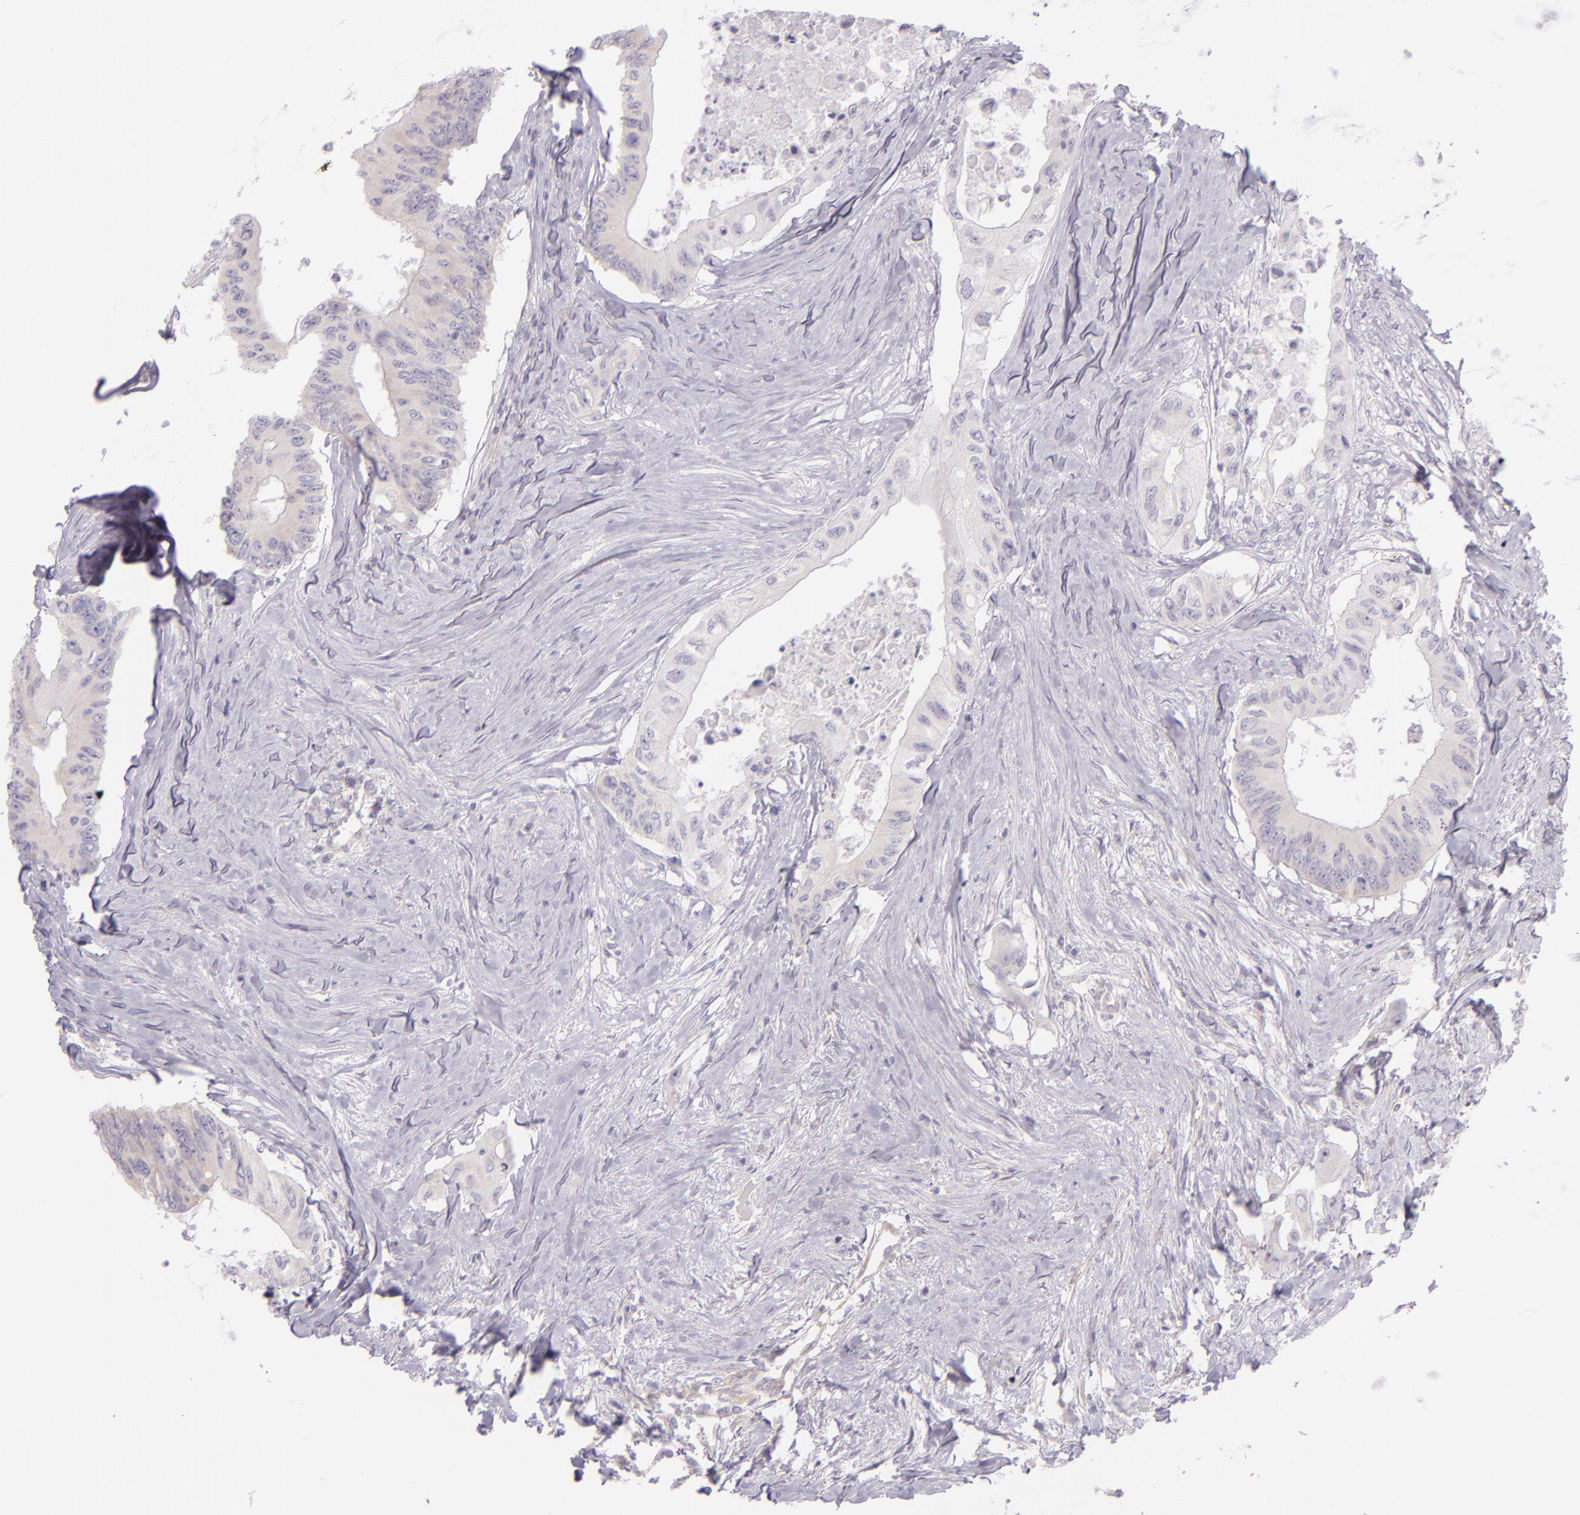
{"staining": {"intensity": "weak", "quantity": ">75%", "location": "cytoplasmic/membranous"}, "tissue": "colorectal cancer", "cell_type": "Tumor cells", "image_type": "cancer", "snomed": [{"axis": "morphology", "description": "Adenocarcinoma, NOS"}, {"axis": "topography", "description": "Colon"}], "caption": "Tumor cells show weak cytoplasmic/membranous positivity in about >75% of cells in colorectal cancer (adenocarcinoma). (IHC, brightfield microscopy, high magnification).", "gene": "ZC3H7B", "patient": {"sex": "male", "age": 65}}